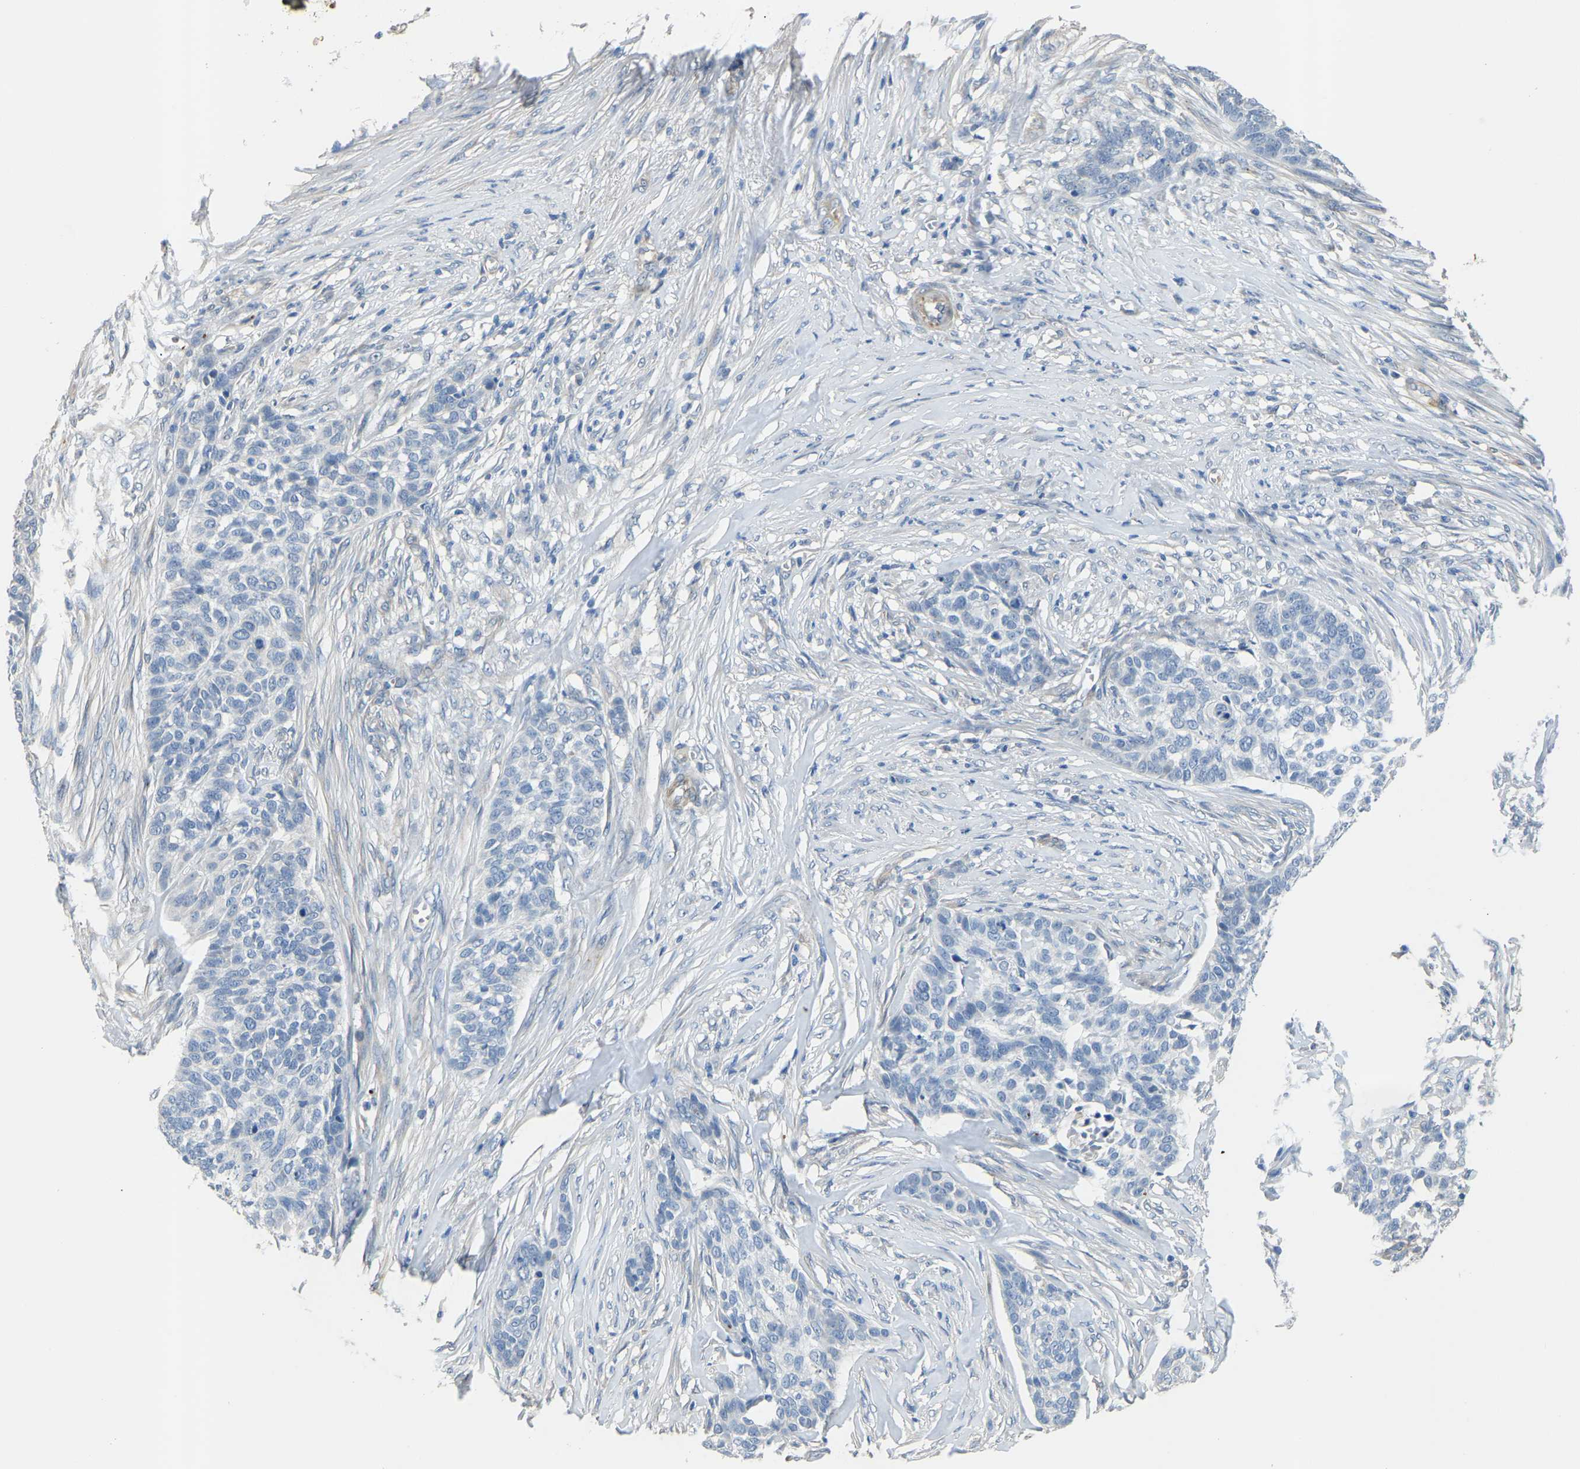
{"staining": {"intensity": "negative", "quantity": "none", "location": "none"}, "tissue": "skin cancer", "cell_type": "Tumor cells", "image_type": "cancer", "snomed": [{"axis": "morphology", "description": "Basal cell carcinoma"}, {"axis": "topography", "description": "Skin"}], "caption": "A high-resolution photomicrograph shows immunohistochemistry staining of skin cancer (basal cell carcinoma), which reveals no significant staining in tumor cells.", "gene": "HIGD2B", "patient": {"sex": "male", "age": 85}}